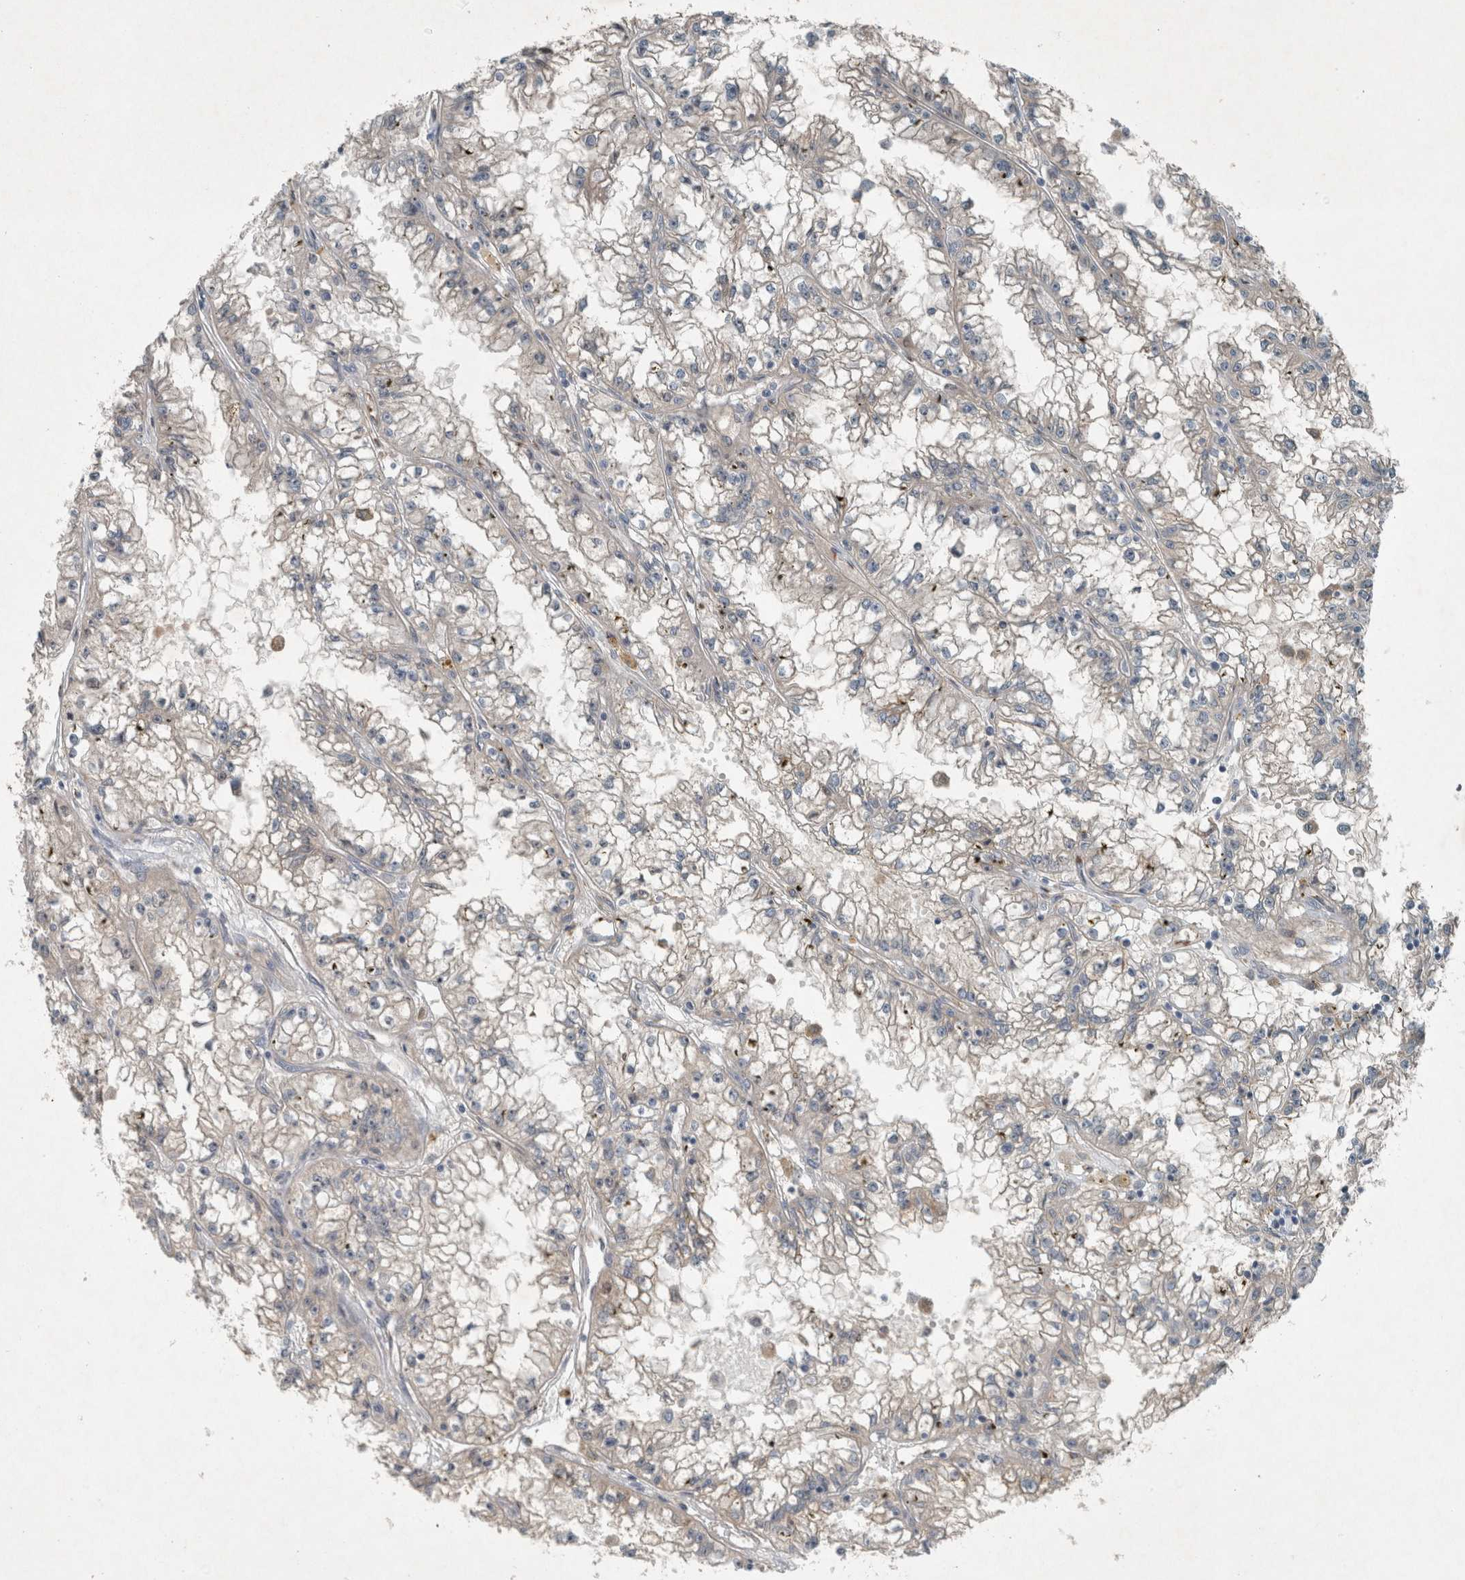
{"staining": {"intensity": "weak", "quantity": "<25%", "location": "cytoplasmic/membranous"}, "tissue": "renal cancer", "cell_type": "Tumor cells", "image_type": "cancer", "snomed": [{"axis": "morphology", "description": "Adenocarcinoma, NOS"}, {"axis": "topography", "description": "Kidney"}], "caption": "Renal cancer stained for a protein using immunohistochemistry (IHC) displays no expression tumor cells.", "gene": "RALGDS", "patient": {"sex": "male", "age": 56}}